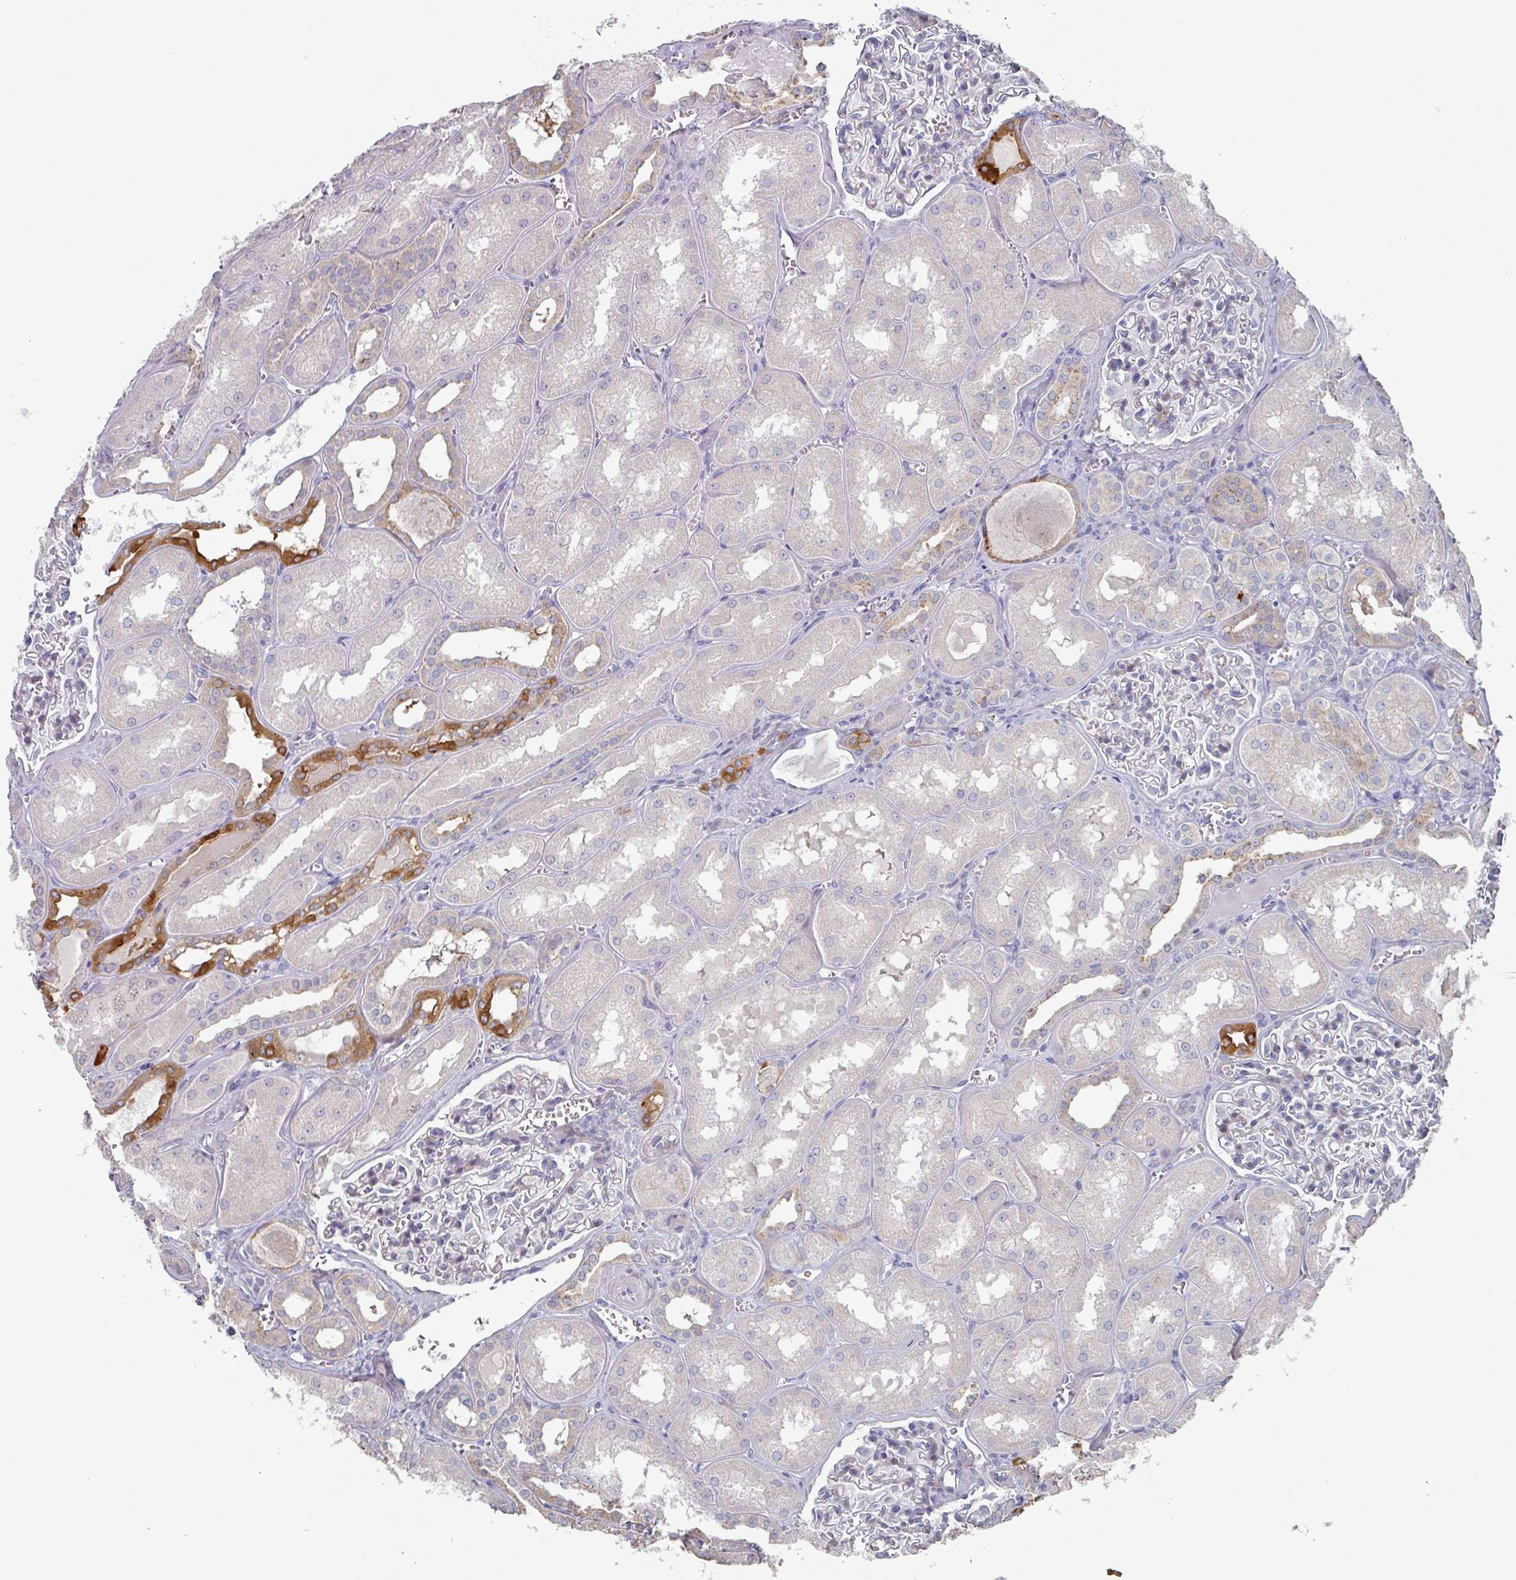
{"staining": {"intensity": "negative", "quantity": "none", "location": "none"}, "tissue": "kidney", "cell_type": "Cells in glomeruli", "image_type": "normal", "snomed": [{"axis": "morphology", "description": "Normal tissue, NOS"}, {"axis": "topography", "description": "Kidney"}], "caption": "This is a photomicrograph of immunohistochemistry staining of benign kidney, which shows no expression in cells in glomeruli. (Brightfield microscopy of DAB (3,3'-diaminobenzidine) immunohistochemistry at high magnification).", "gene": "NT5C1A", "patient": {"sex": "male", "age": 61}}